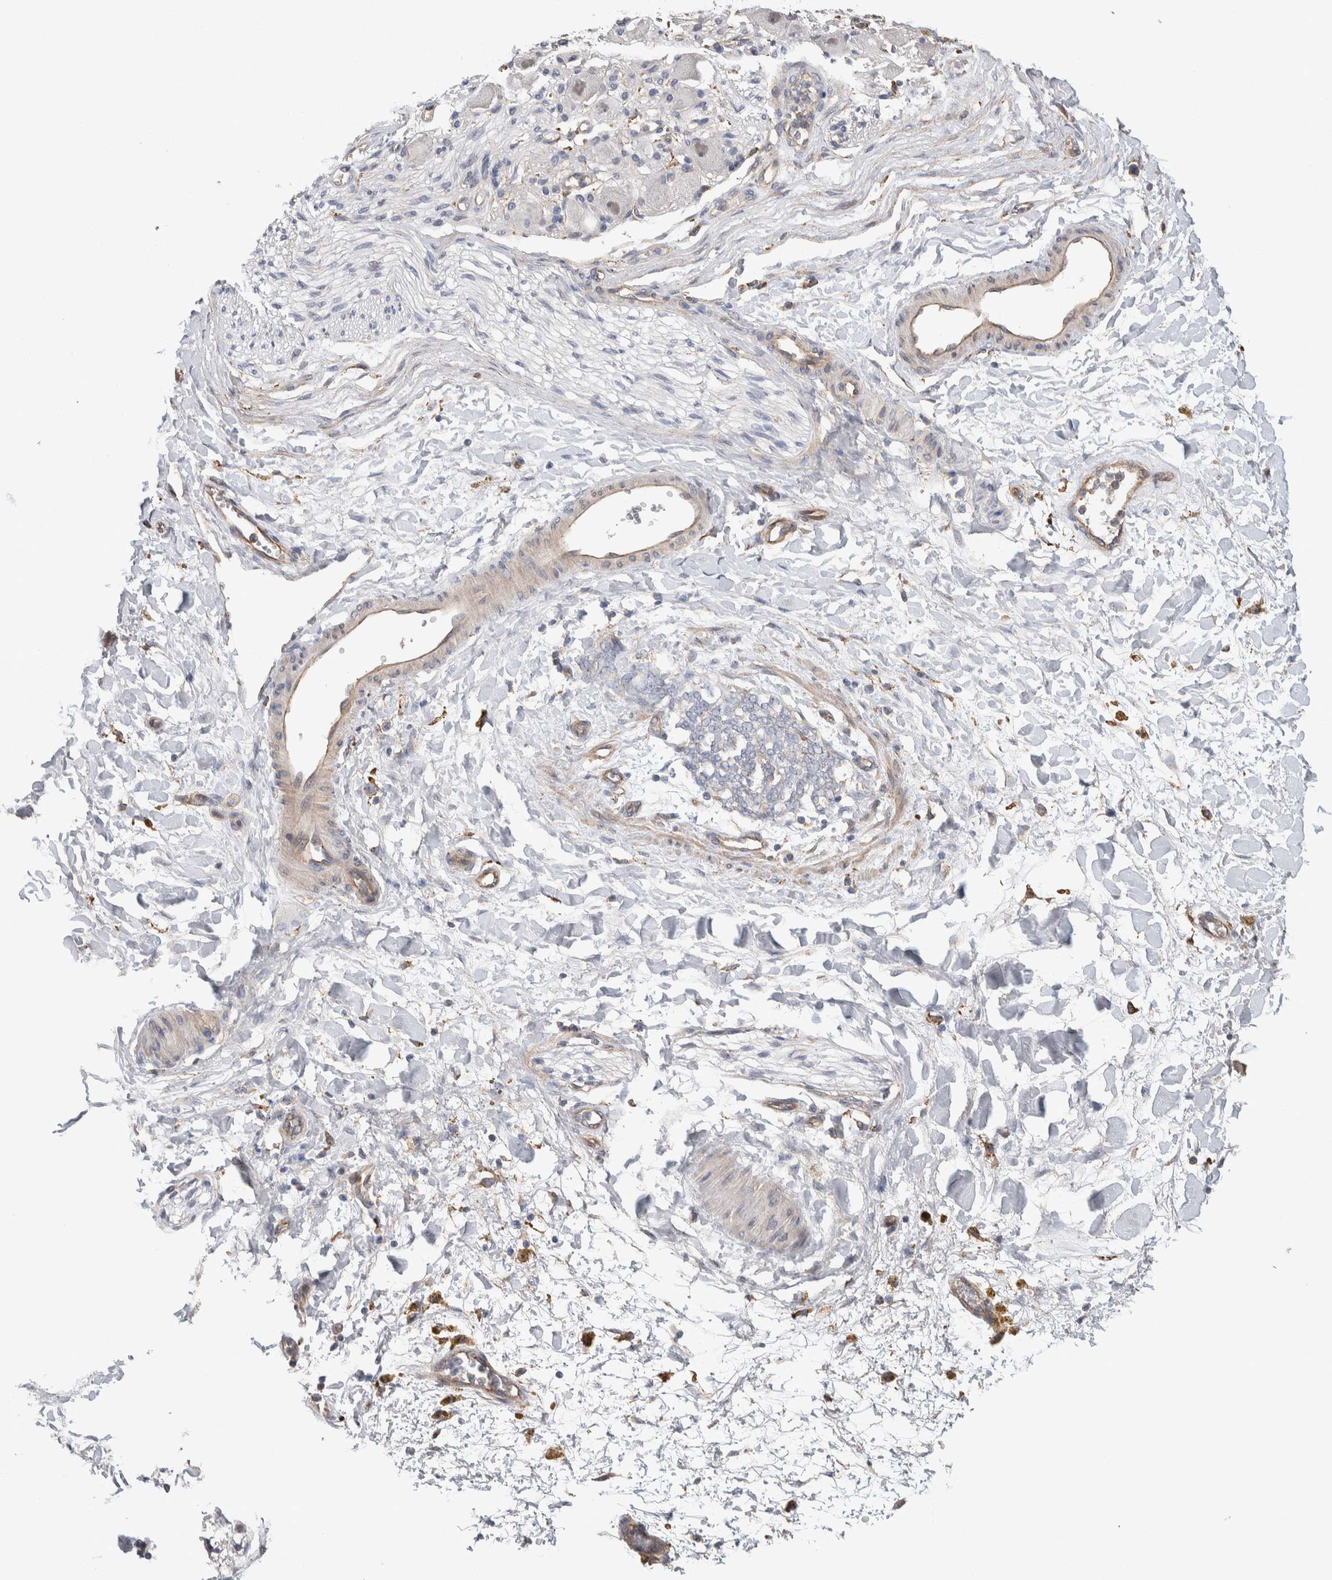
{"staining": {"intensity": "negative", "quantity": "none", "location": "none"}, "tissue": "adipose tissue", "cell_type": "Adipocytes", "image_type": "normal", "snomed": [{"axis": "morphology", "description": "Normal tissue, NOS"}, {"axis": "topography", "description": "Kidney"}, {"axis": "topography", "description": "Peripheral nerve tissue"}], "caption": "This is a image of immunohistochemistry staining of benign adipose tissue, which shows no staining in adipocytes. (DAB (3,3'-diaminobenzidine) immunohistochemistry with hematoxylin counter stain).", "gene": "GCNA", "patient": {"sex": "male", "age": 7}}